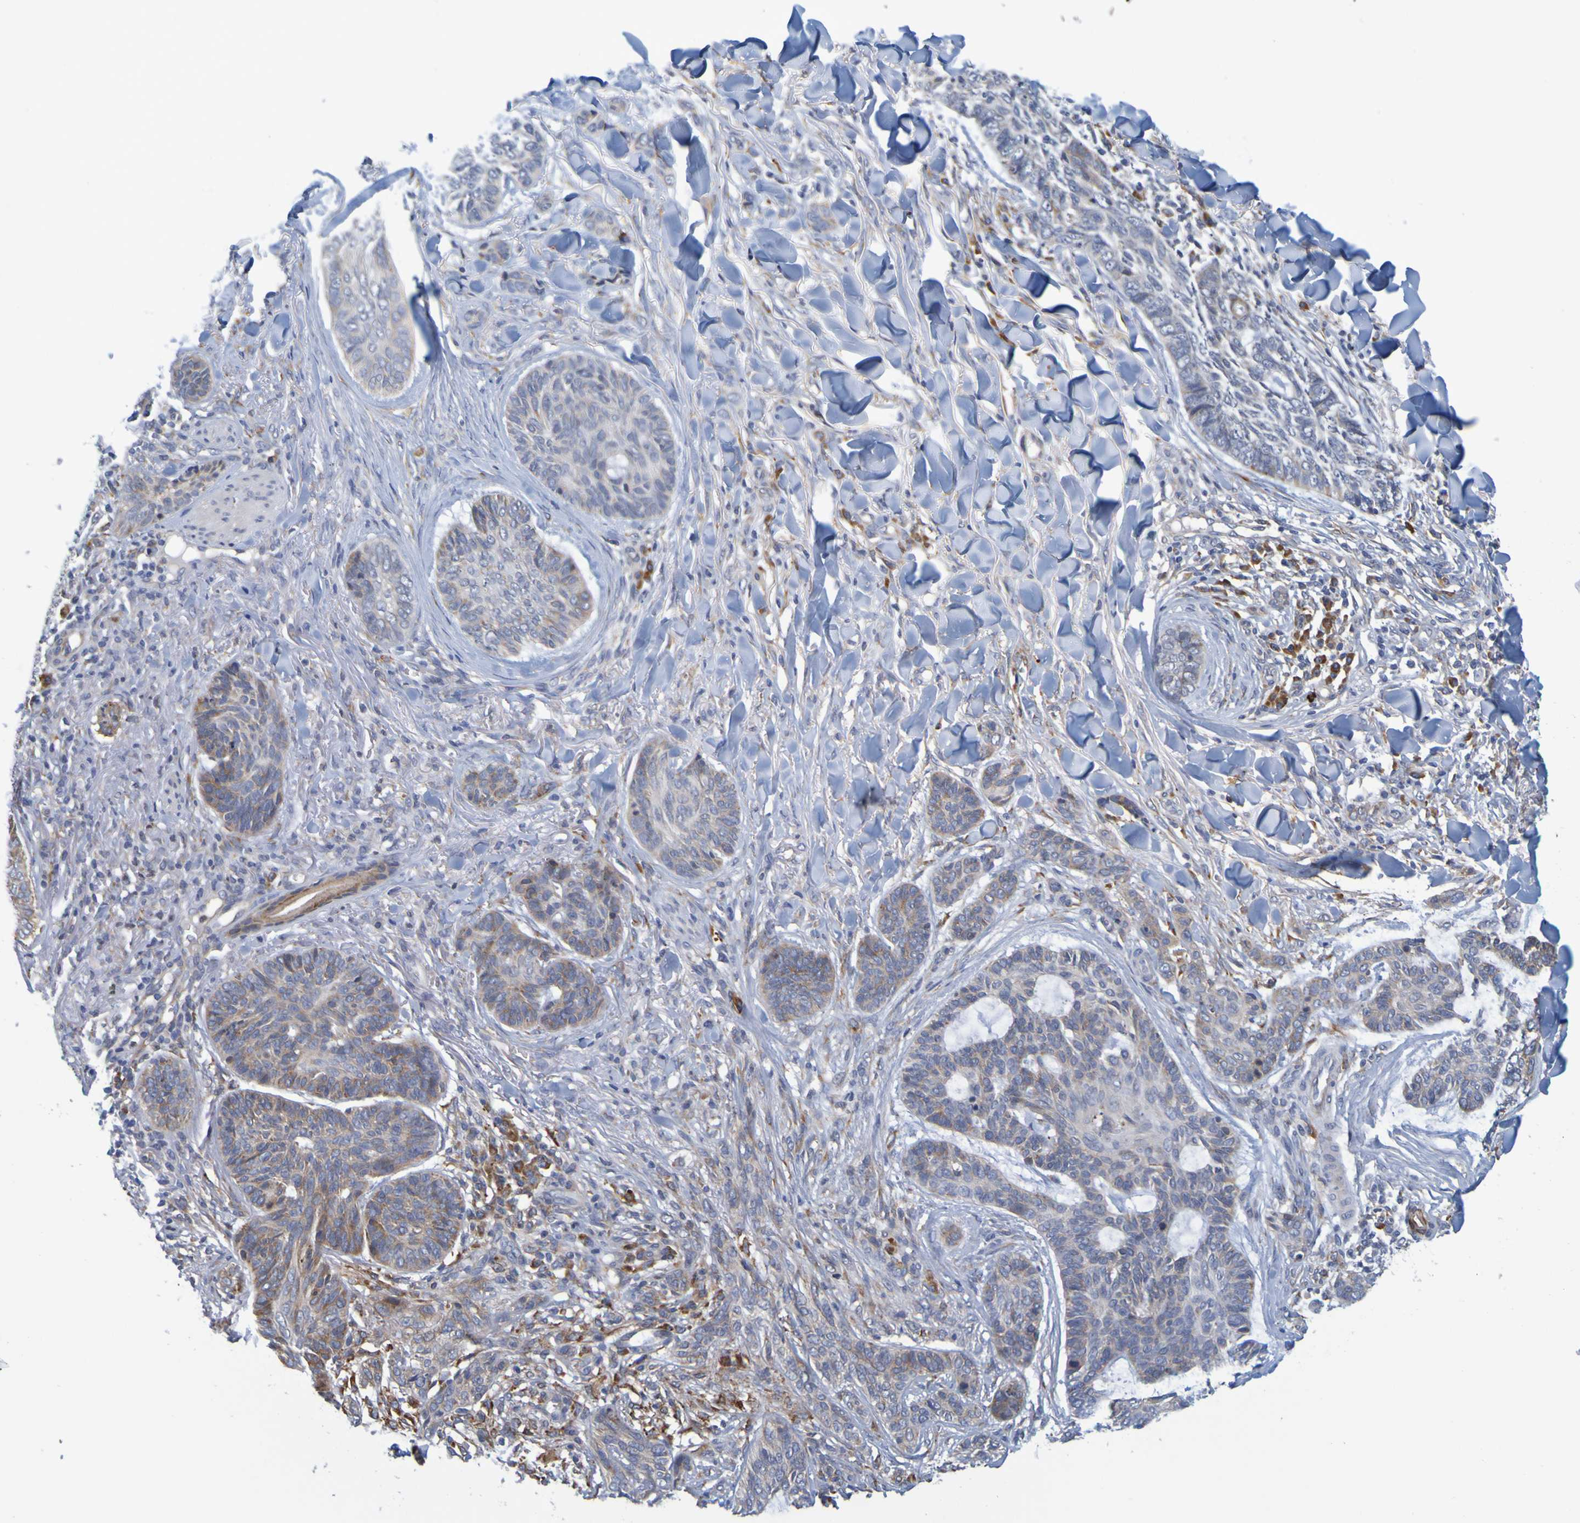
{"staining": {"intensity": "moderate", "quantity": "25%-75%", "location": "cytoplasmic/membranous"}, "tissue": "skin cancer", "cell_type": "Tumor cells", "image_type": "cancer", "snomed": [{"axis": "morphology", "description": "Basal cell carcinoma"}, {"axis": "topography", "description": "Skin"}], "caption": "IHC histopathology image of skin cancer (basal cell carcinoma) stained for a protein (brown), which displays medium levels of moderate cytoplasmic/membranous positivity in approximately 25%-75% of tumor cells.", "gene": "SIL1", "patient": {"sex": "male", "age": 43}}